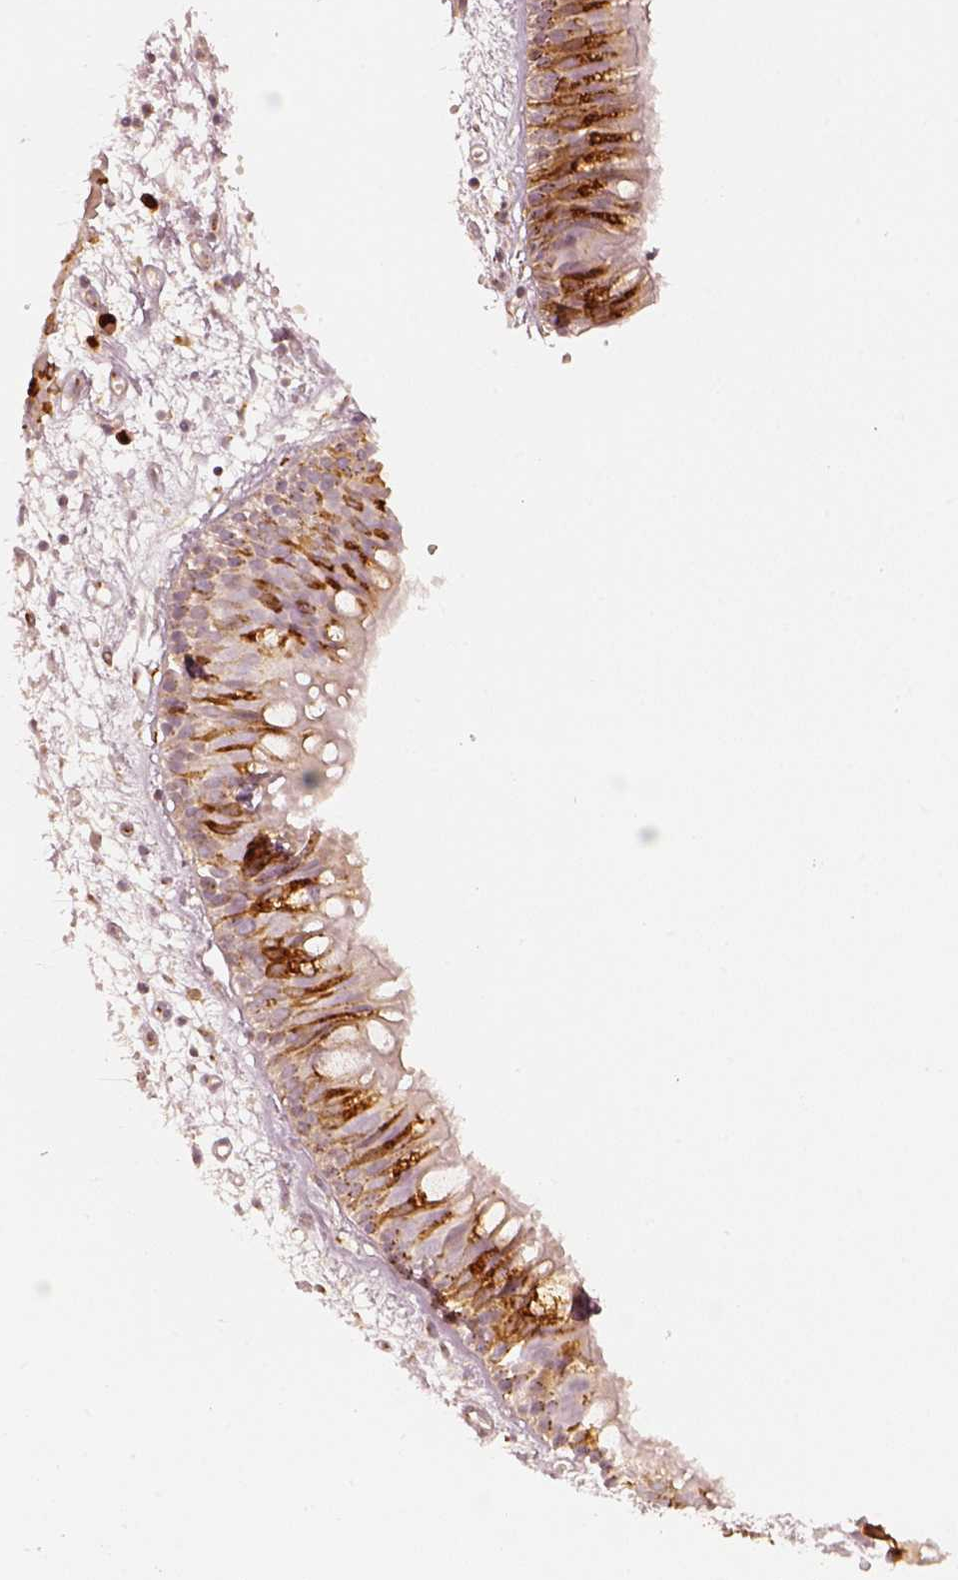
{"staining": {"intensity": "strong", "quantity": "25%-75%", "location": "cytoplasmic/membranous"}, "tissue": "bronchus", "cell_type": "Respiratory epithelial cells", "image_type": "normal", "snomed": [{"axis": "morphology", "description": "Normal tissue, NOS"}, {"axis": "morphology", "description": "Squamous cell carcinoma, NOS"}, {"axis": "topography", "description": "Cartilage tissue"}, {"axis": "topography", "description": "Bronchus"}, {"axis": "topography", "description": "Lung"}], "caption": "Protein expression analysis of unremarkable human bronchus reveals strong cytoplasmic/membranous staining in about 25%-75% of respiratory epithelial cells. (IHC, brightfield microscopy, high magnification).", "gene": "GORASP2", "patient": {"sex": "male", "age": 66}}